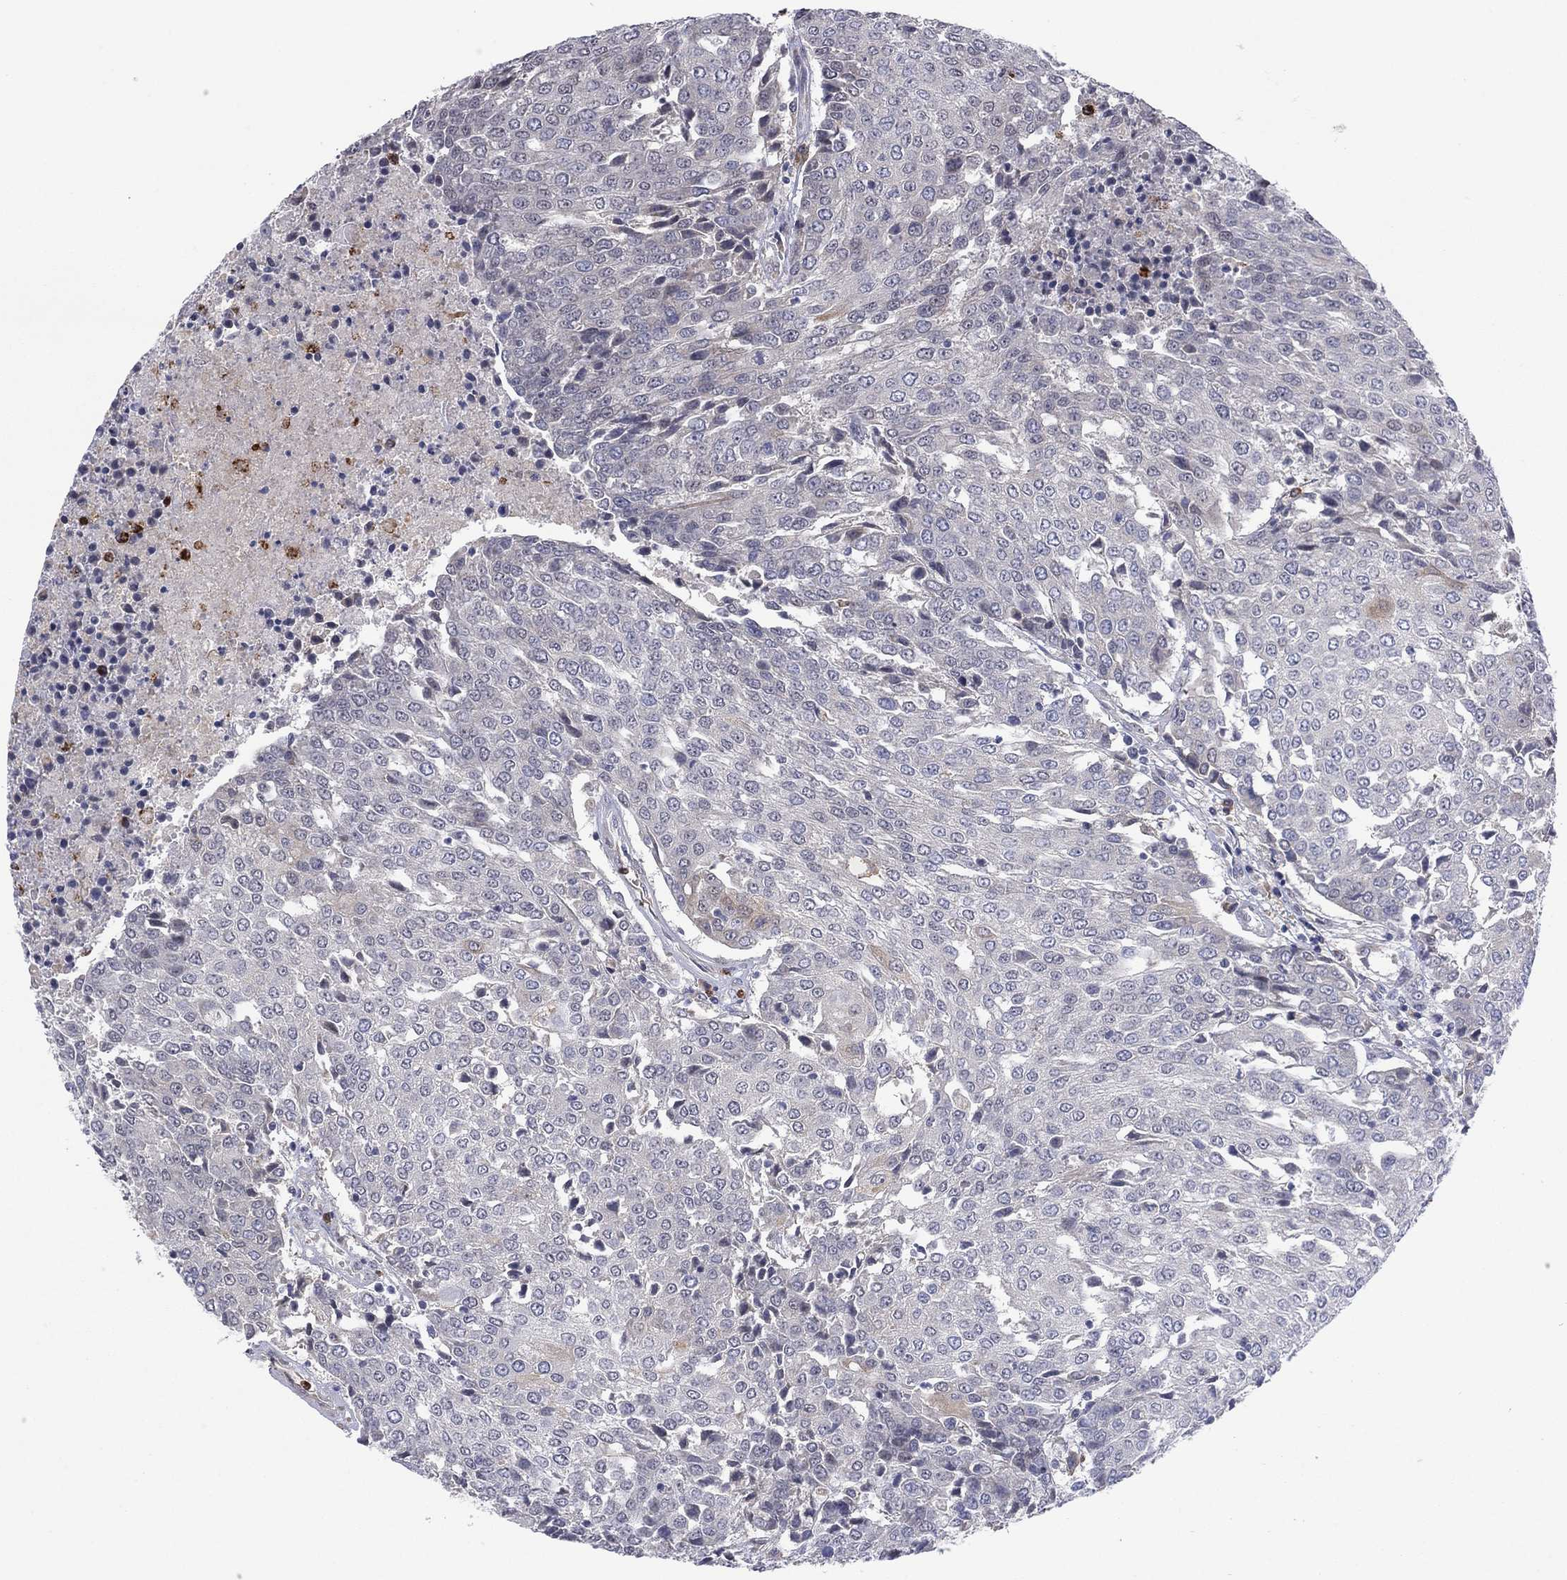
{"staining": {"intensity": "negative", "quantity": "none", "location": "none"}, "tissue": "urothelial cancer", "cell_type": "Tumor cells", "image_type": "cancer", "snomed": [{"axis": "morphology", "description": "Urothelial carcinoma, High grade"}, {"axis": "topography", "description": "Urinary bladder"}], "caption": "High magnification brightfield microscopy of urothelial cancer stained with DAB (3,3'-diaminobenzidine) (brown) and counterstained with hematoxylin (blue): tumor cells show no significant staining.", "gene": "MTRFR", "patient": {"sex": "female", "age": 85}}